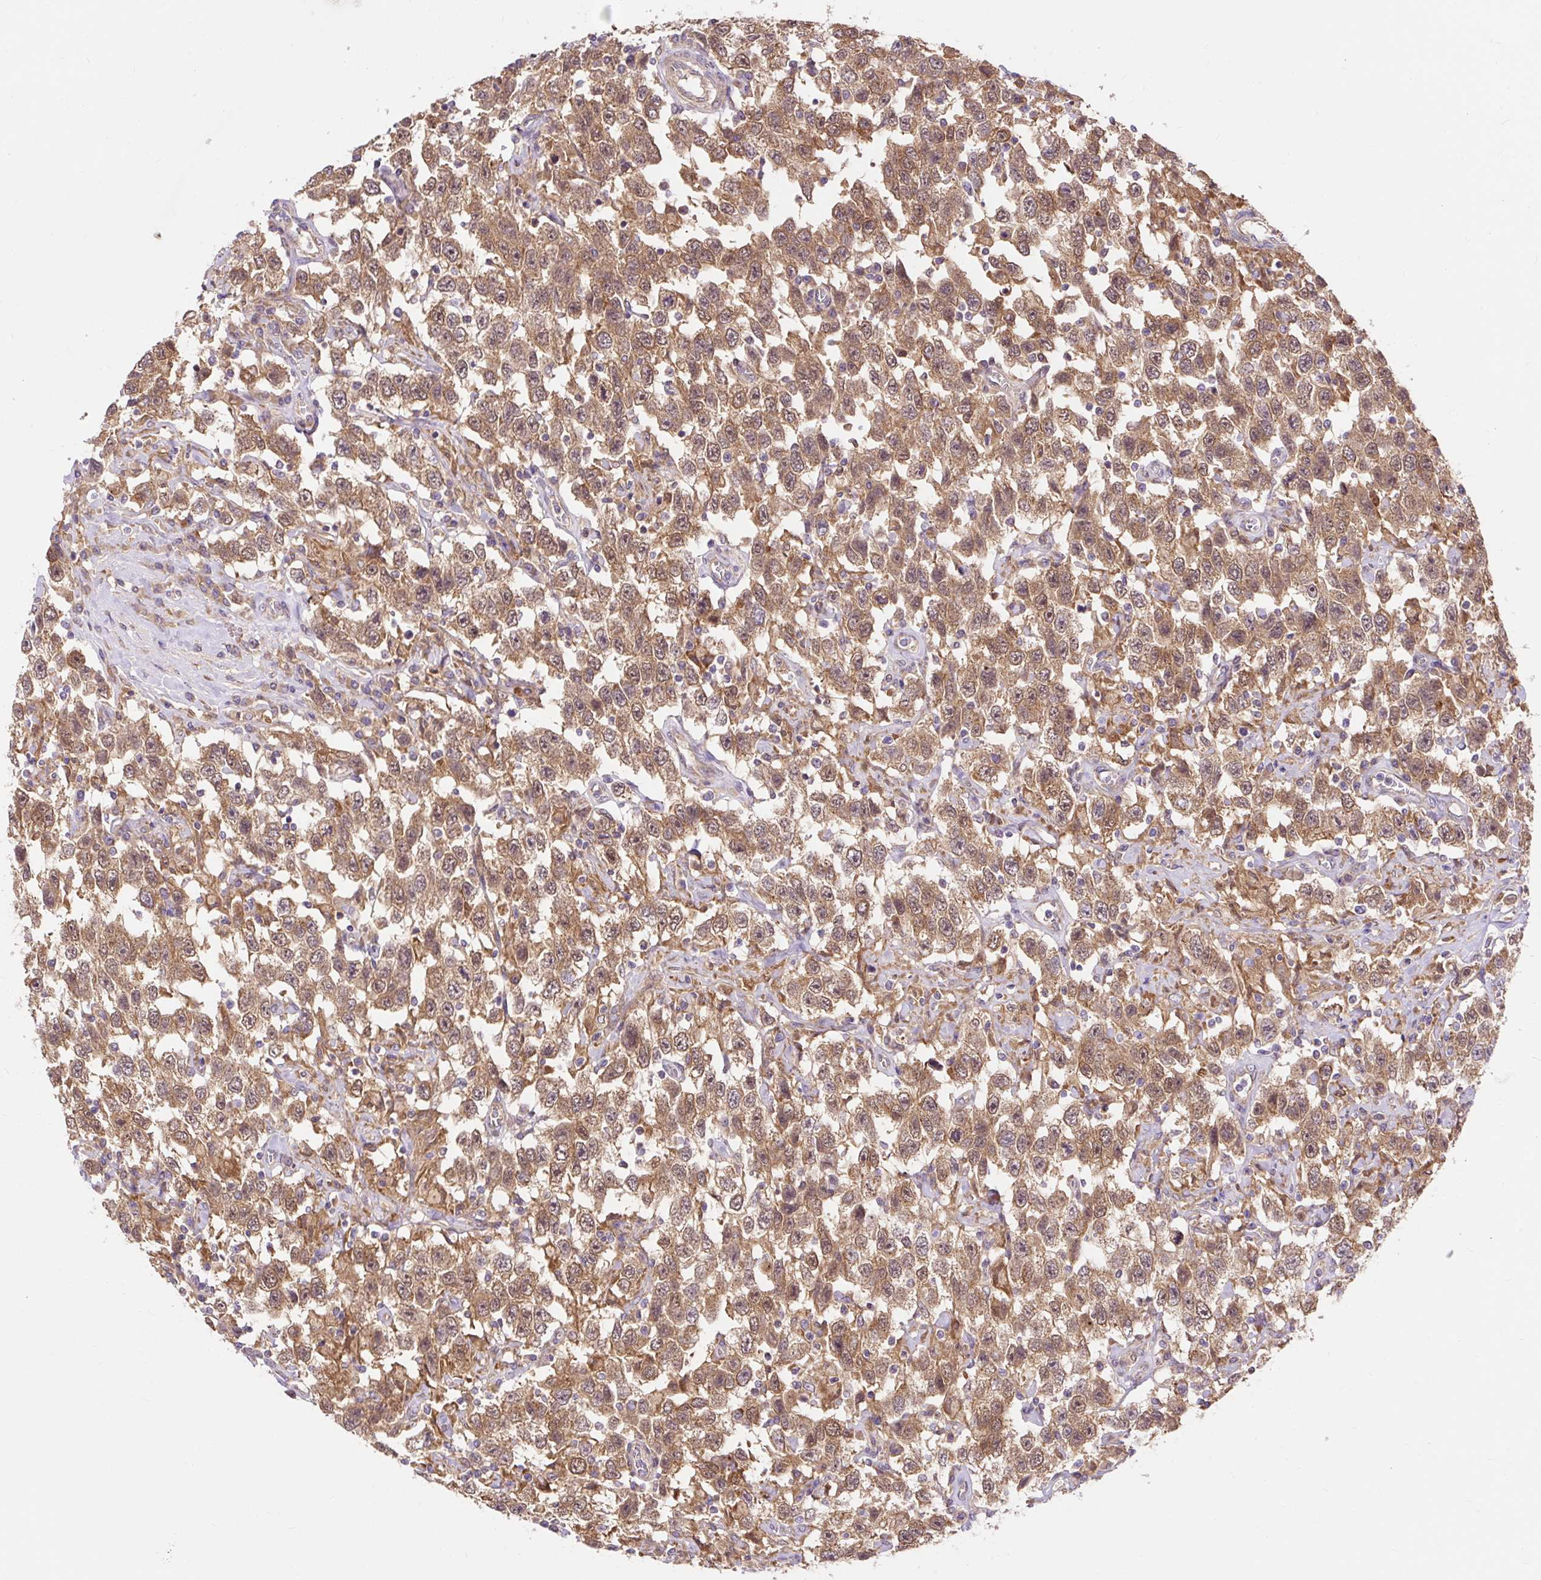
{"staining": {"intensity": "moderate", "quantity": ">75%", "location": "cytoplasmic/membranous"}, "tissue": "testis cancer", "cell_type": "Tumor cells", "image_type": "cancer", "snomed": [{"axis": "morphology", "description": "Seminoma, NOS"}, {"axis": "topography", "description": "Testis"}], "caption": "Moderate cytoplasmic/membranous staining for a protein is appreciated in approximately >75% of tumor cells of testis seminoma using IHC.", "gene": "TRIAP1", "patient": {"sex": "male", "age": 41}}